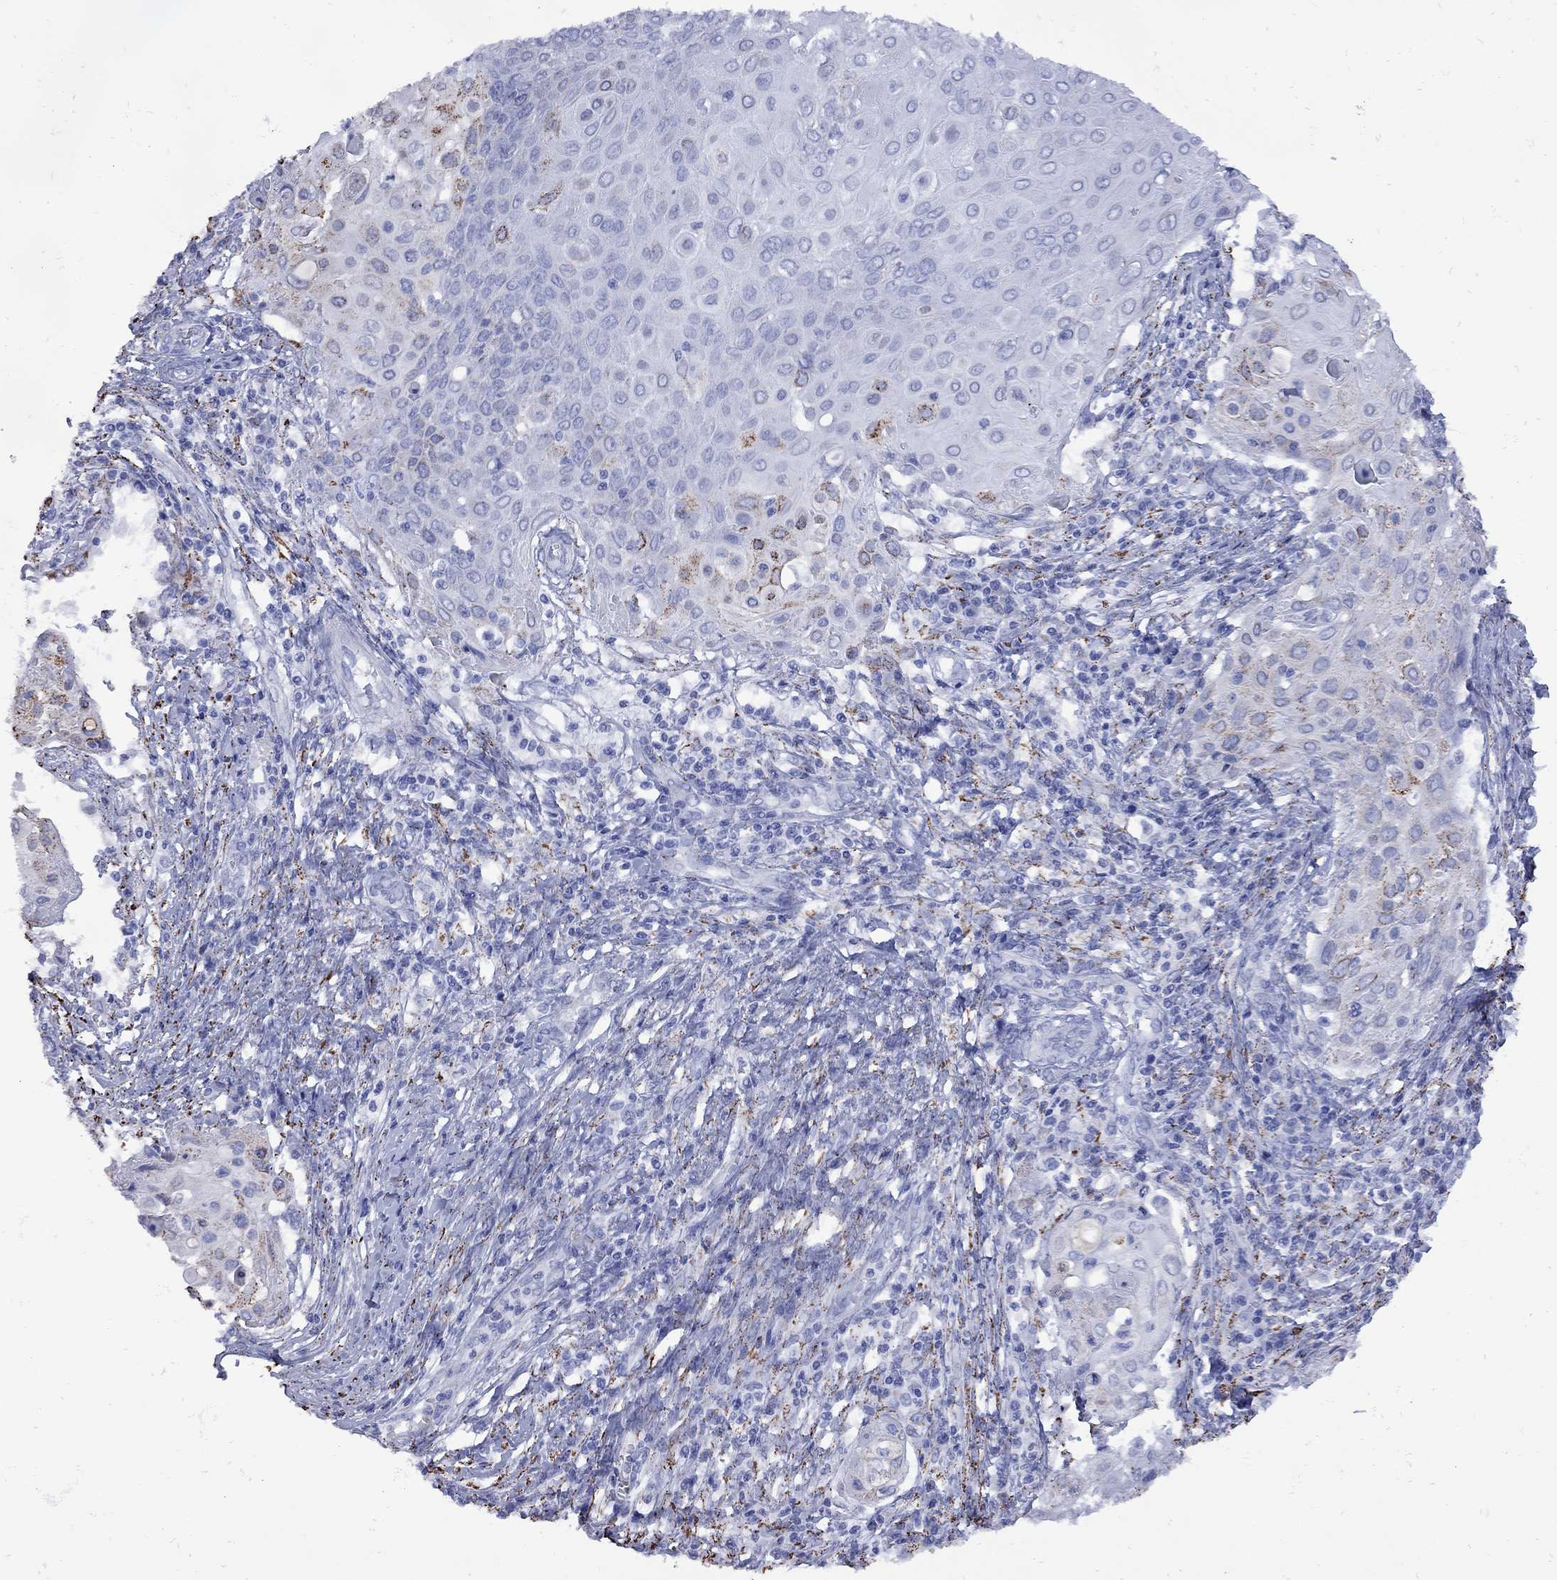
{"staining": {"intensity": "moderate", "quantity": "<25%", "location": "cytoplasmic/membranous"}, "tissue": "cervical cancer", "cell_type": "Tumor cells", "image_type": "cancer", "snomed": [{"axis": "morphology", "description": "Squamous cell carcinoma, NOS"}, {"axis": "topography", "description": "Cervix"}], "caption": "Moderate cytoplasmic/membranous staining is present in approximately <25% of tumor cells in squamous cell carcinoma (cervical).", "gene": "SESTD1", "patient": {"sex": "female", "age": 39}}